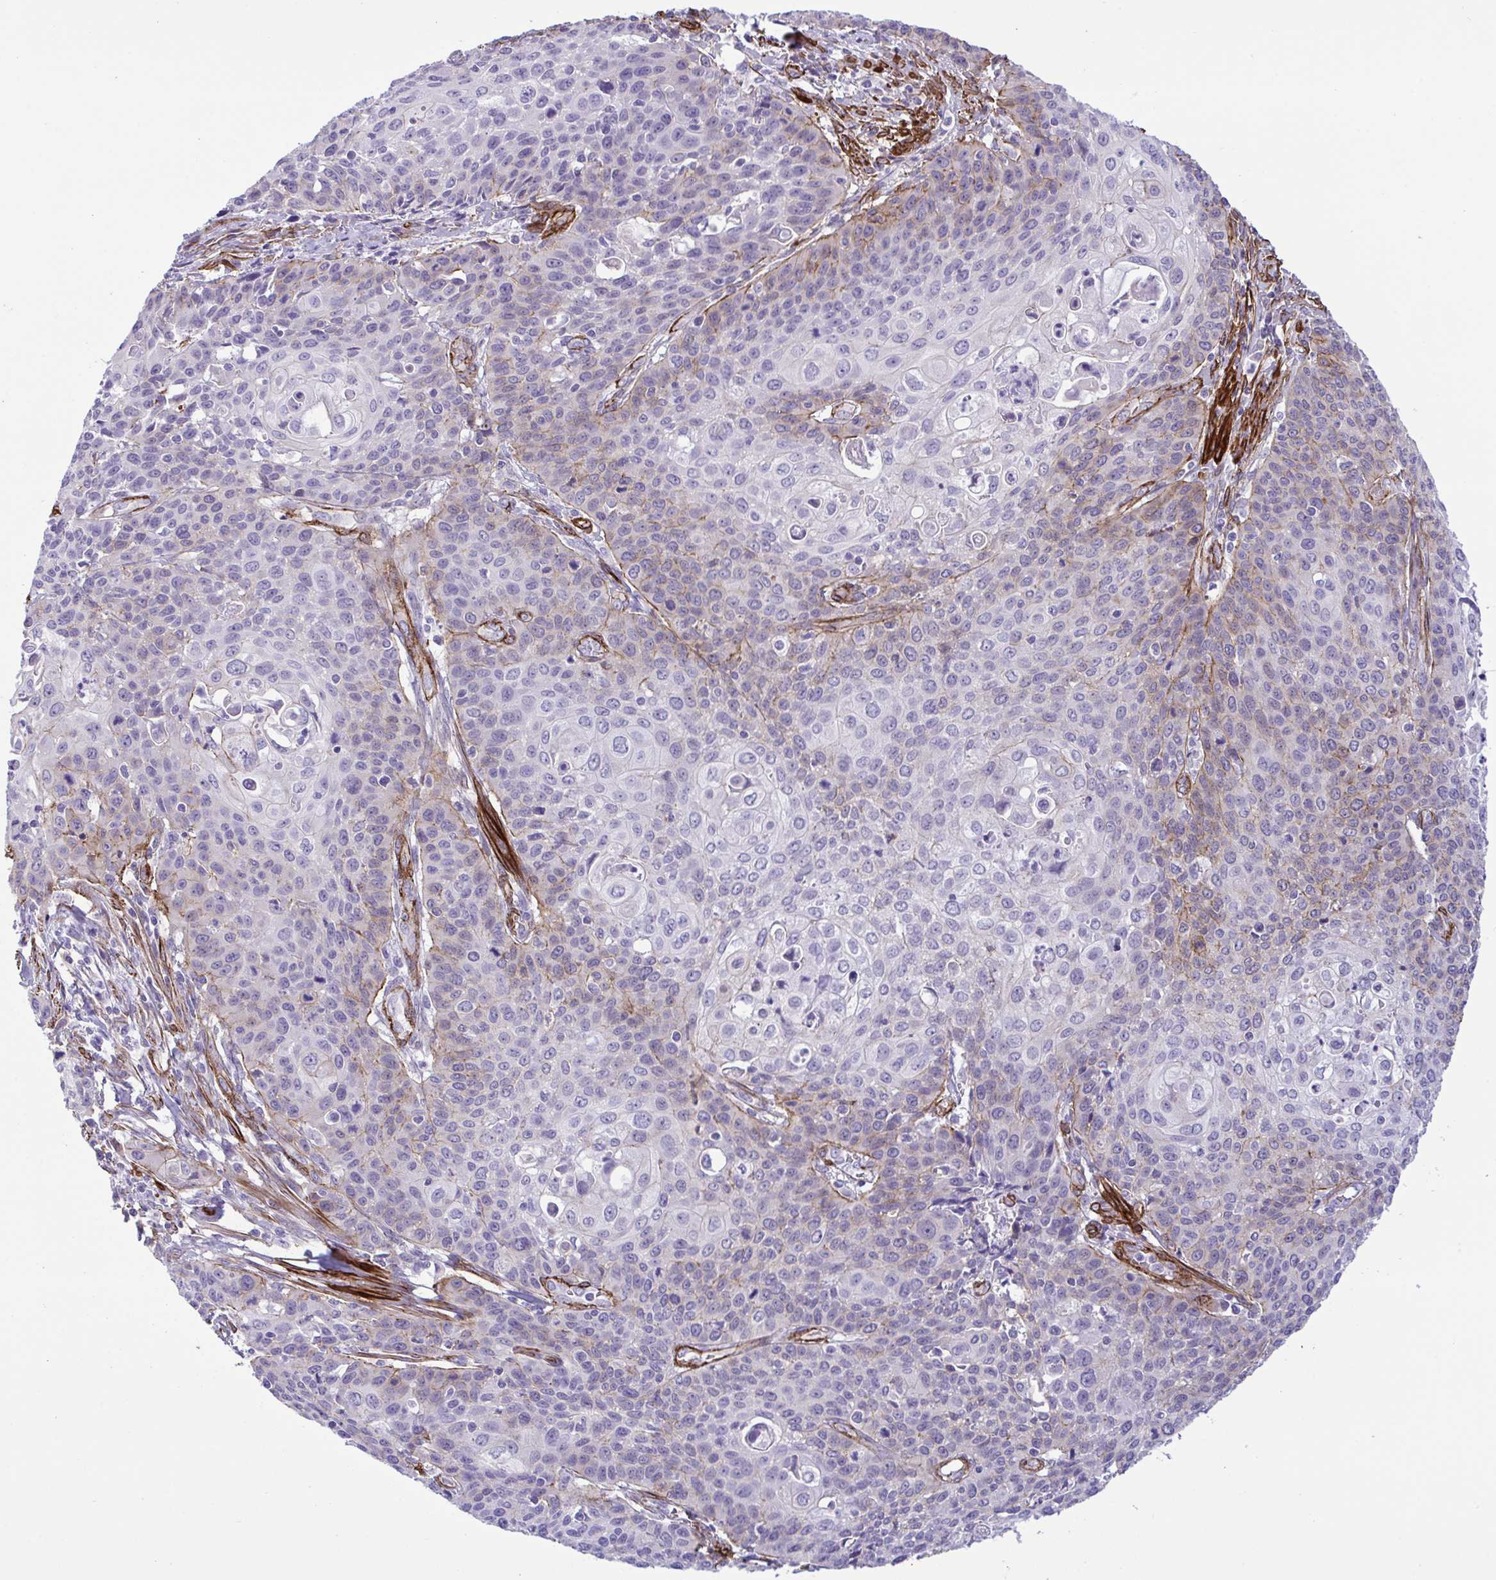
{"staining": {"intensity": "strong", "quantity": "25%-75%", "location": "cytoplasmic/membranous"}, "tissue": "cervical cancer", "cell_type": "Tumor cells", "image_type": "cancer", "snomed": [{"axis": "morphology", "description": "Squamous cell carcinoma, NOS"}, {"axis": "topography", "description": "Cervix"}], "caption": "The immunohistochemical stain labels strong cytoplasmic/membranous positivity in tumor cells of cervical squamous cell carcinoma tissue.", "gene": "SYNPO2L", "patient": {"sex": "female", "age": 65}}